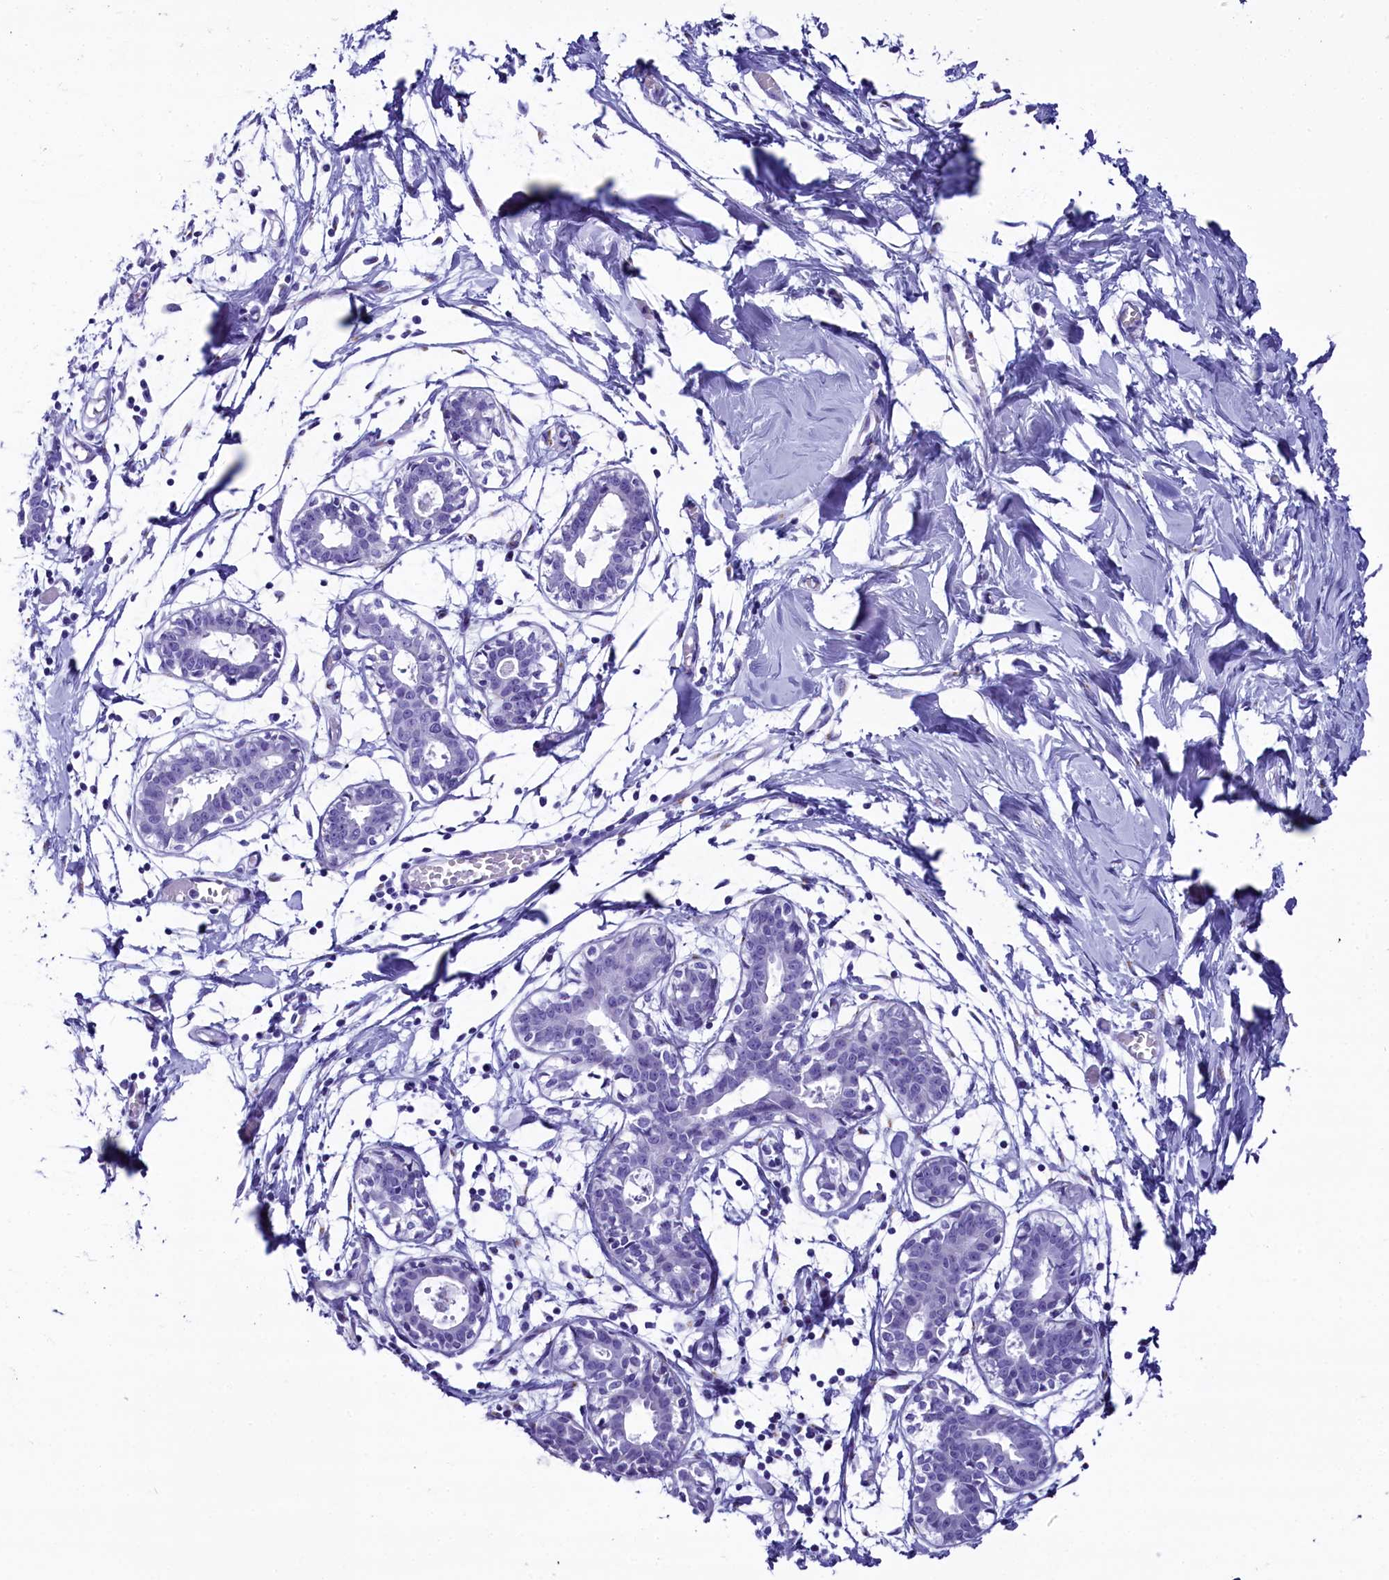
{"staining": {"intensity": "negative", "quantity": "none", "location": "none"}, "tissue": "breast", "cell_type": "Adipocytes", "image_type": "normal", "snomed": [{"axis": "morphology", "description": "Normal tissue, NOS"}, {"axis": "topography", "description": "Breast"}], "caption": "Human breast stained for a protein using IHC demonstrates no expression in adipocytes.", "gene": "AP3B2", "patient": {"sex": "female", "age": 27}}